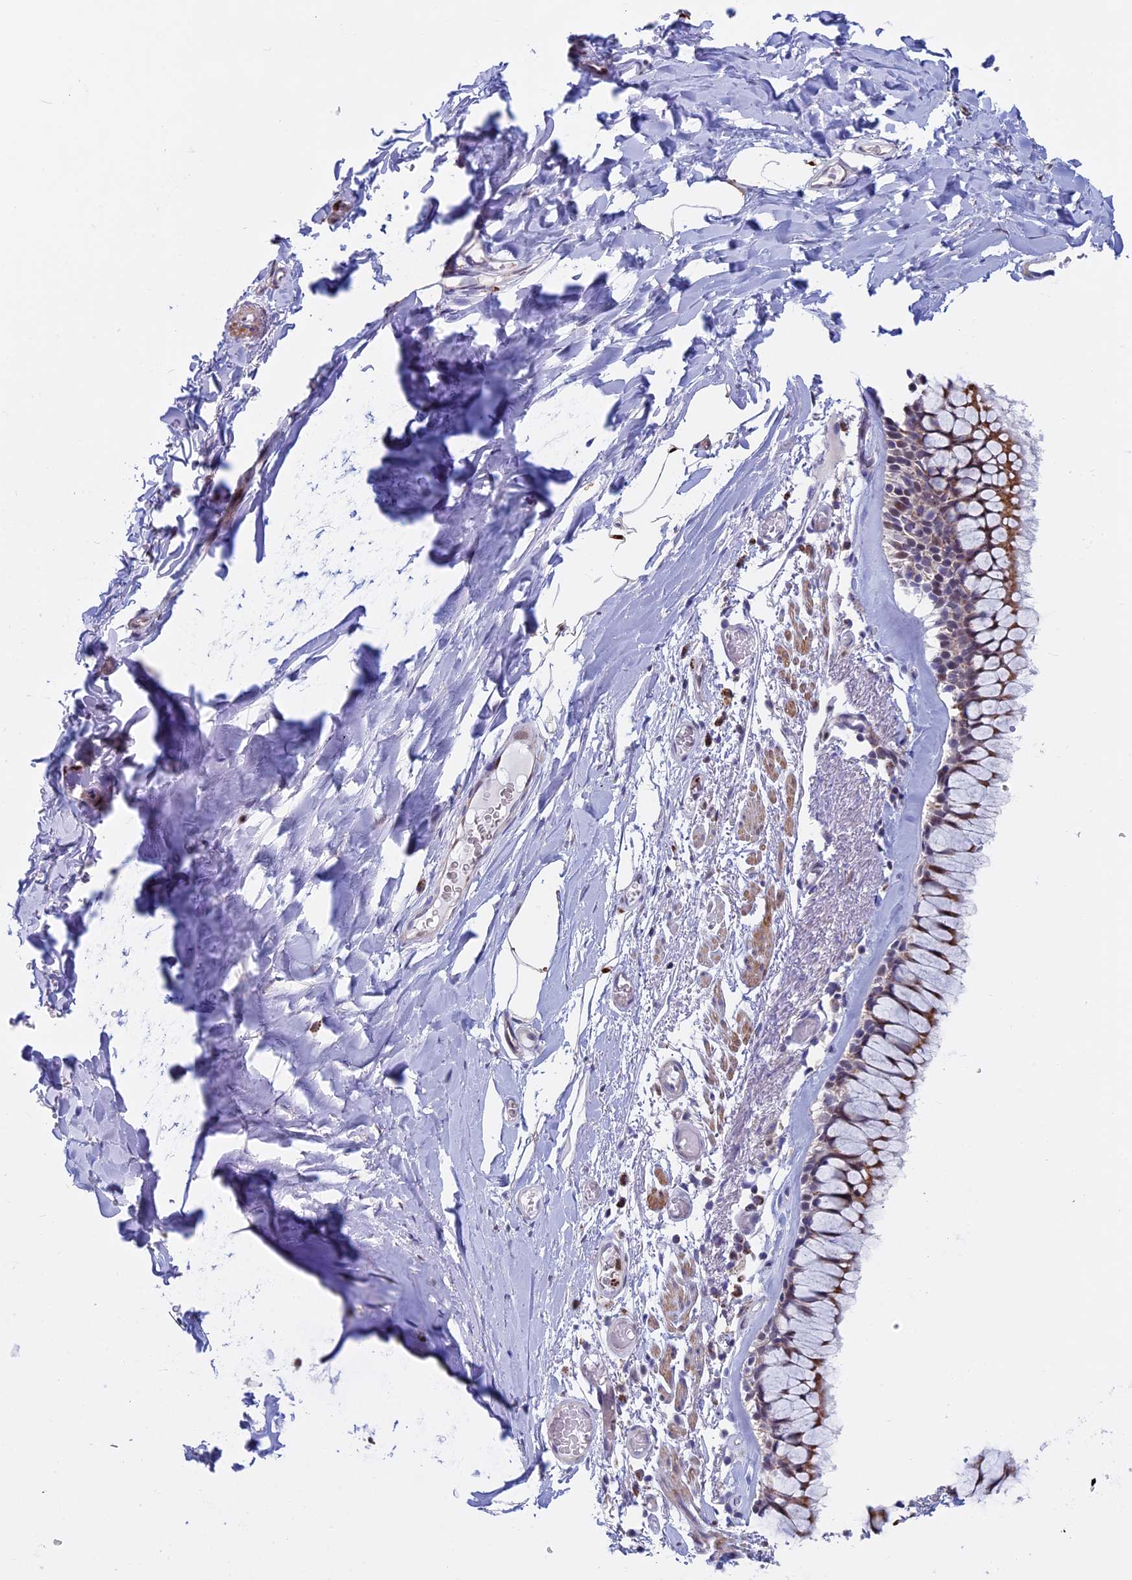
{"staining": {"intensity": "moderate", "quantity": "25%-75%", "location": "cytoplasmic/membranous"}, "tissue": "bronchus", "cell_type": "Respiratory epithelial cells", "image_type": "normal", "snomed": [{"axis": "morphology", "description": "Normal tissue, NOS"}, {"axis": "topography", "description": "Bronchus"}], "caption": "Protein staining of unremarkable bronchus shows moderate cytoplasmic/membranous positivity in about 25%-75% of respiratory epithelial cells.", "gene": "ACSS1", "patient": {"sex": "male", "age": 65}}